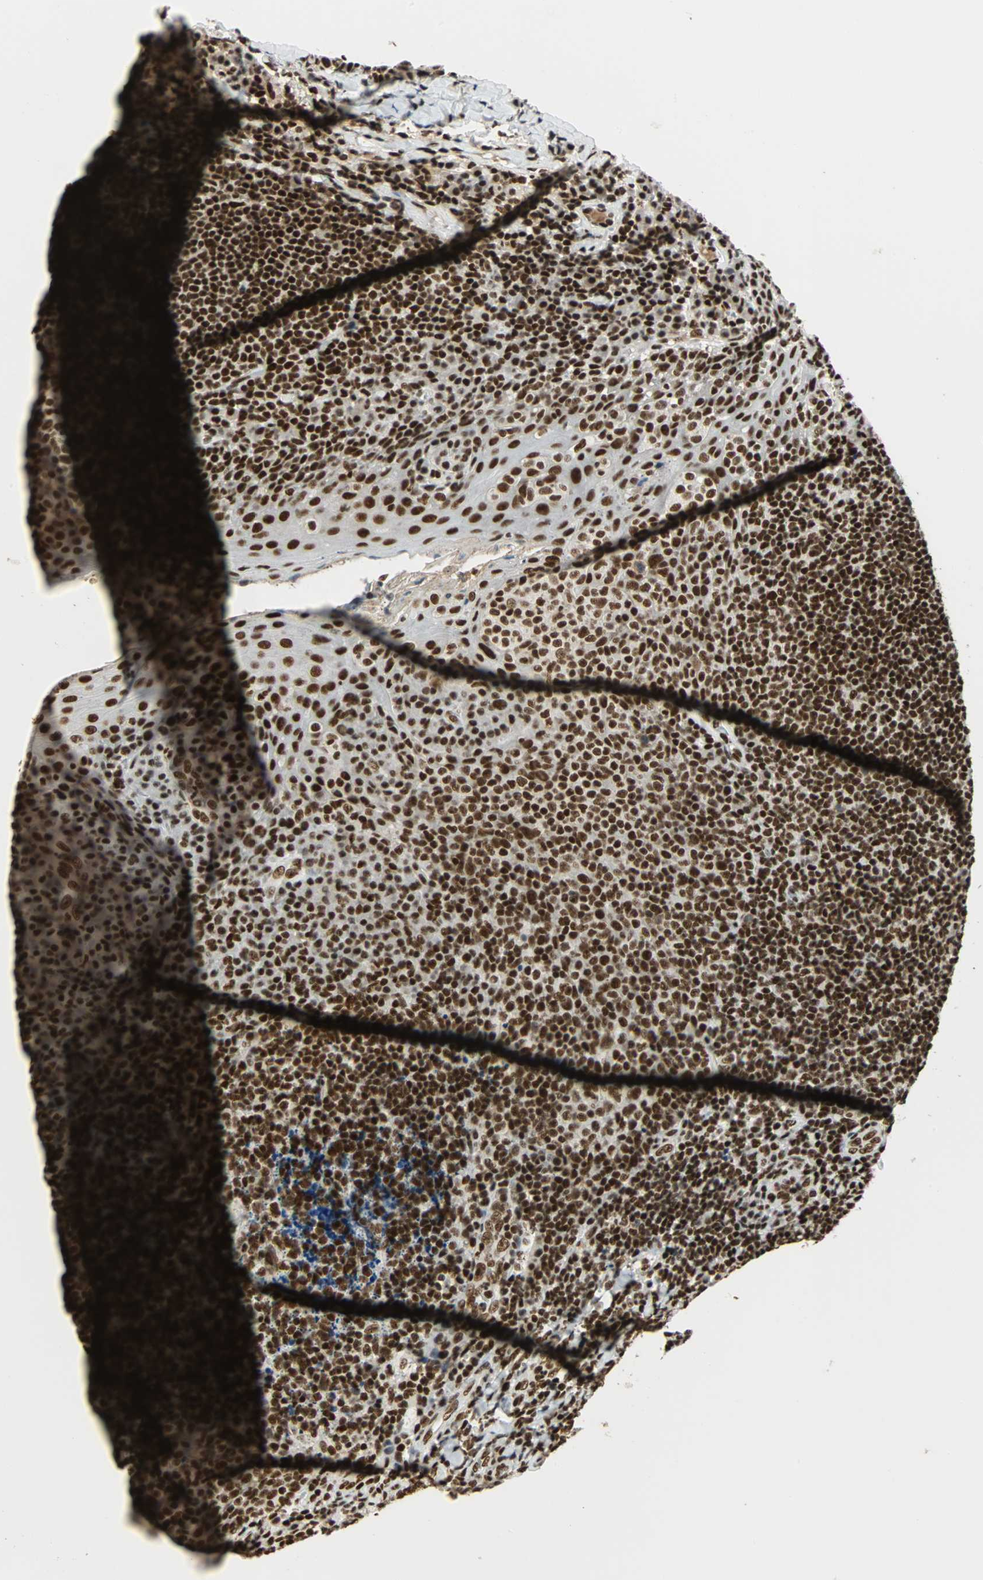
{"staining": {"intensity": "strong", "quantity": ">75%", "location": "nuclear"}, "tissue": "tonsil", "cell_type": "Germinal center cells", "image_type": "normal", "snomed": [{"axis": "morphology", "description": "Normal tissue, NOS"}, {"axis": "topography", "description": "Tonsil"}], "caption": "An image showing strong nuclear expression in about >75% of germinal center cells in normal tonsil, as visualized by brown immunohistochemical staining.", "gene": "CDK12", "patient": {"sex": "male", "age": 17}}